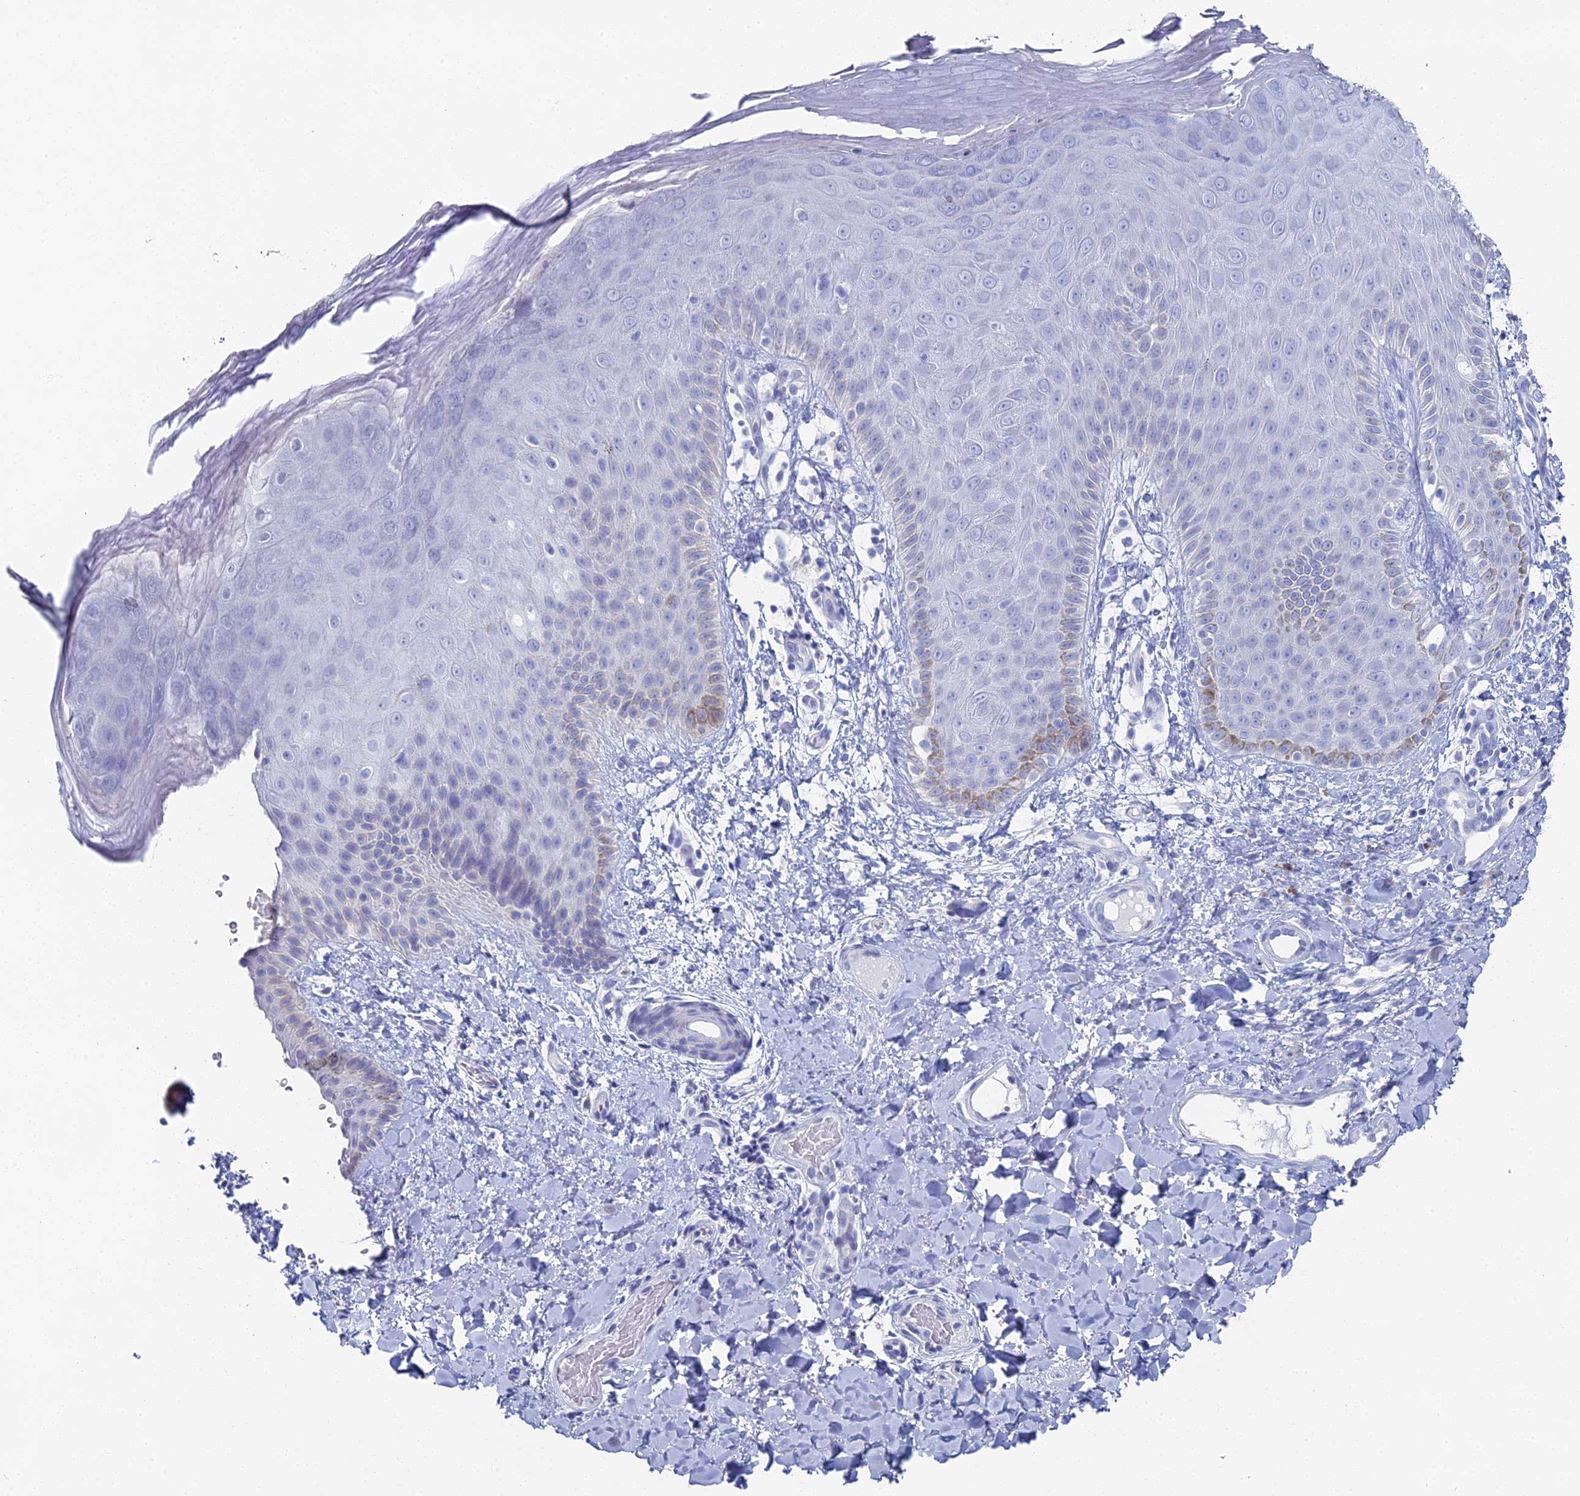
{"staining": {"intensity": "negative", "quantity": "none", "location": "none"}, "tissue": "skin", "cell_type": "Epidermal cells", "image_type": "normal", "snomed": [{"axis": "morphology", "description": "Normal tissue, NOS"}, {"axis": "morphology", "description": "Neoplasm, malignant, NOS"}, {"axis": "topography", "description": "Anal"}], "caption": "Micrograph shows no protein expression in epidermal cells of normal skin.", "gene": "ALPP", "patient": {"sex": "male", "age": 47}}